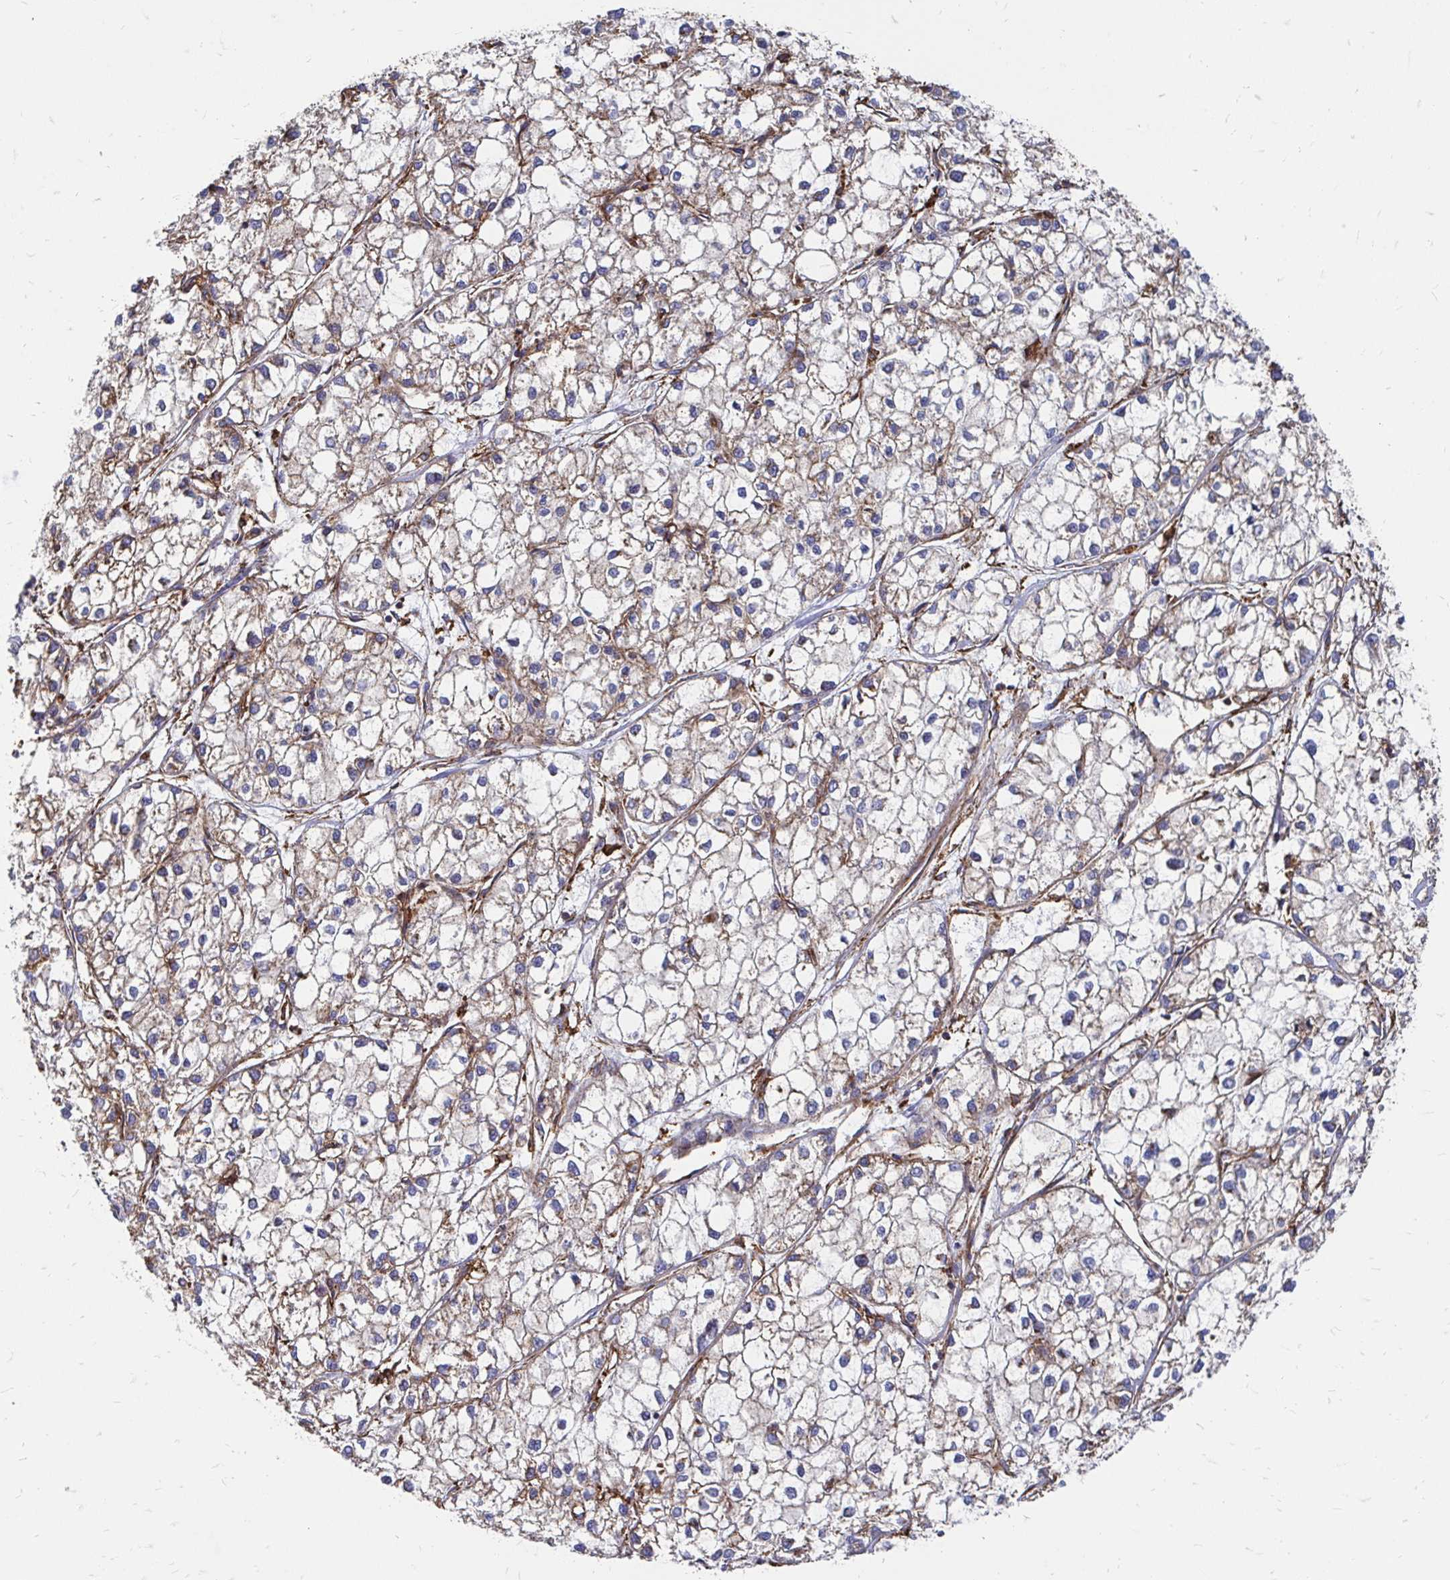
{"staining": {"intensity": "weak", "quantity": "<25%", "location": "cytoplasmic/membranous"}, "tissue": "liver cancer", "cell_type": "Tumor cells", "image_type": "cancer", "snomed": [{"axis": "morphology", "description": "Carcinoma, Hepatocellular, NOS"}, {"axis": "topography", "description": "Liver"}], "caption": "Immunohistochemical staining of hepatocellular carcinoma (liver) demonstrates no significant positivity in tumor cells.", "gene": "CLTC", "patient": {"sex": "female", "age": 43}}